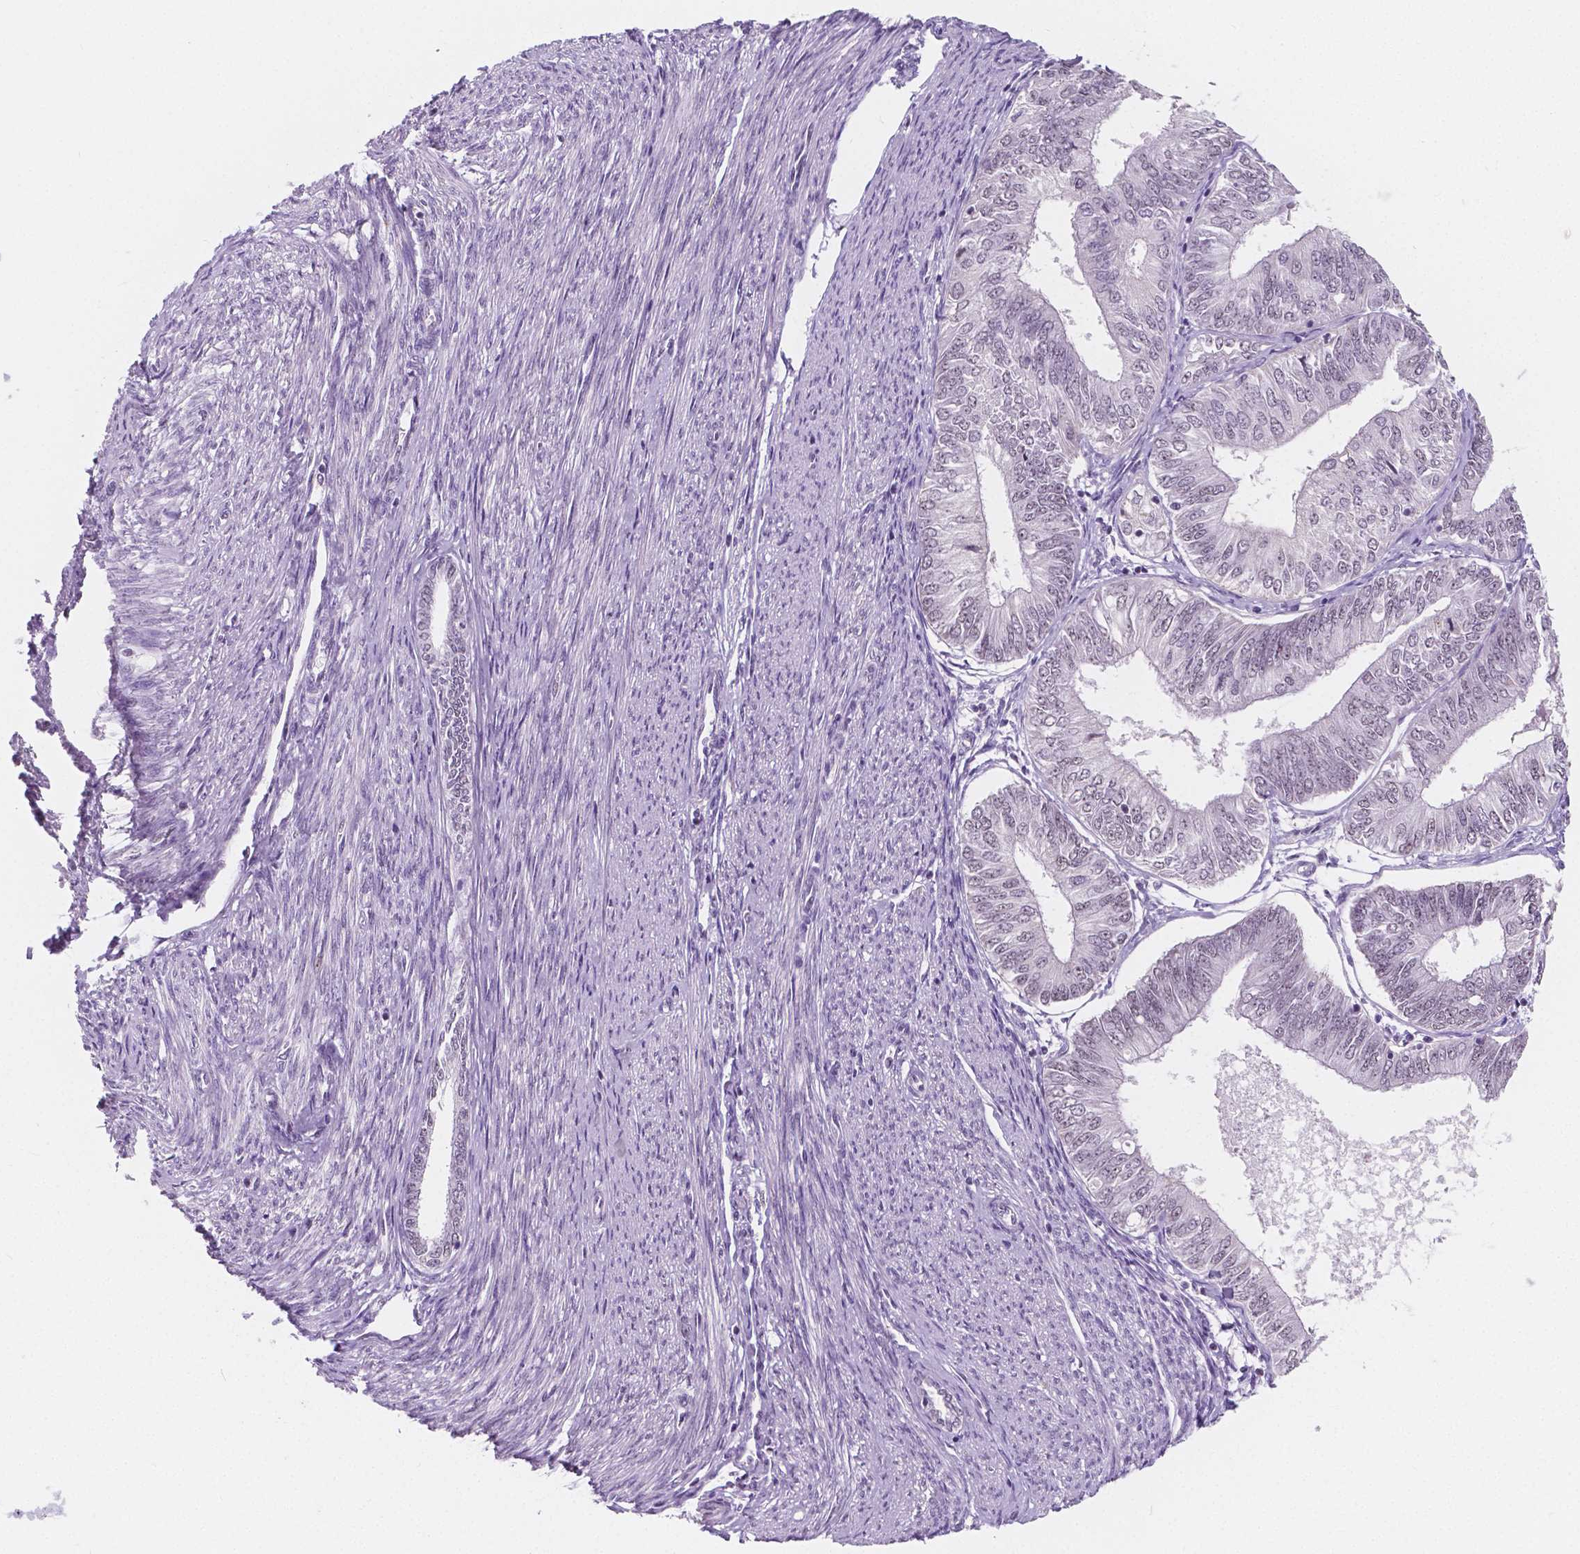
{"staining": {"intensity": "negative", "quantity": "none", "location": "none"}, "tissue": "endometrial cancer", "cell_type": "Tumor cells", "image_type": "cancer", "snomed": [{"axis": "morphology", "description": "Adenocarcinoma, NOS"}, {"axis": "topography", "description": "Endometrium"}], "caption": "Immunohistochemistry (IHC) of adenocarcinoma (endometrial) exhibits no expression in tumor cells.", "gene": "NOLC1", "patient": {"sex": "female", "age": 58}}